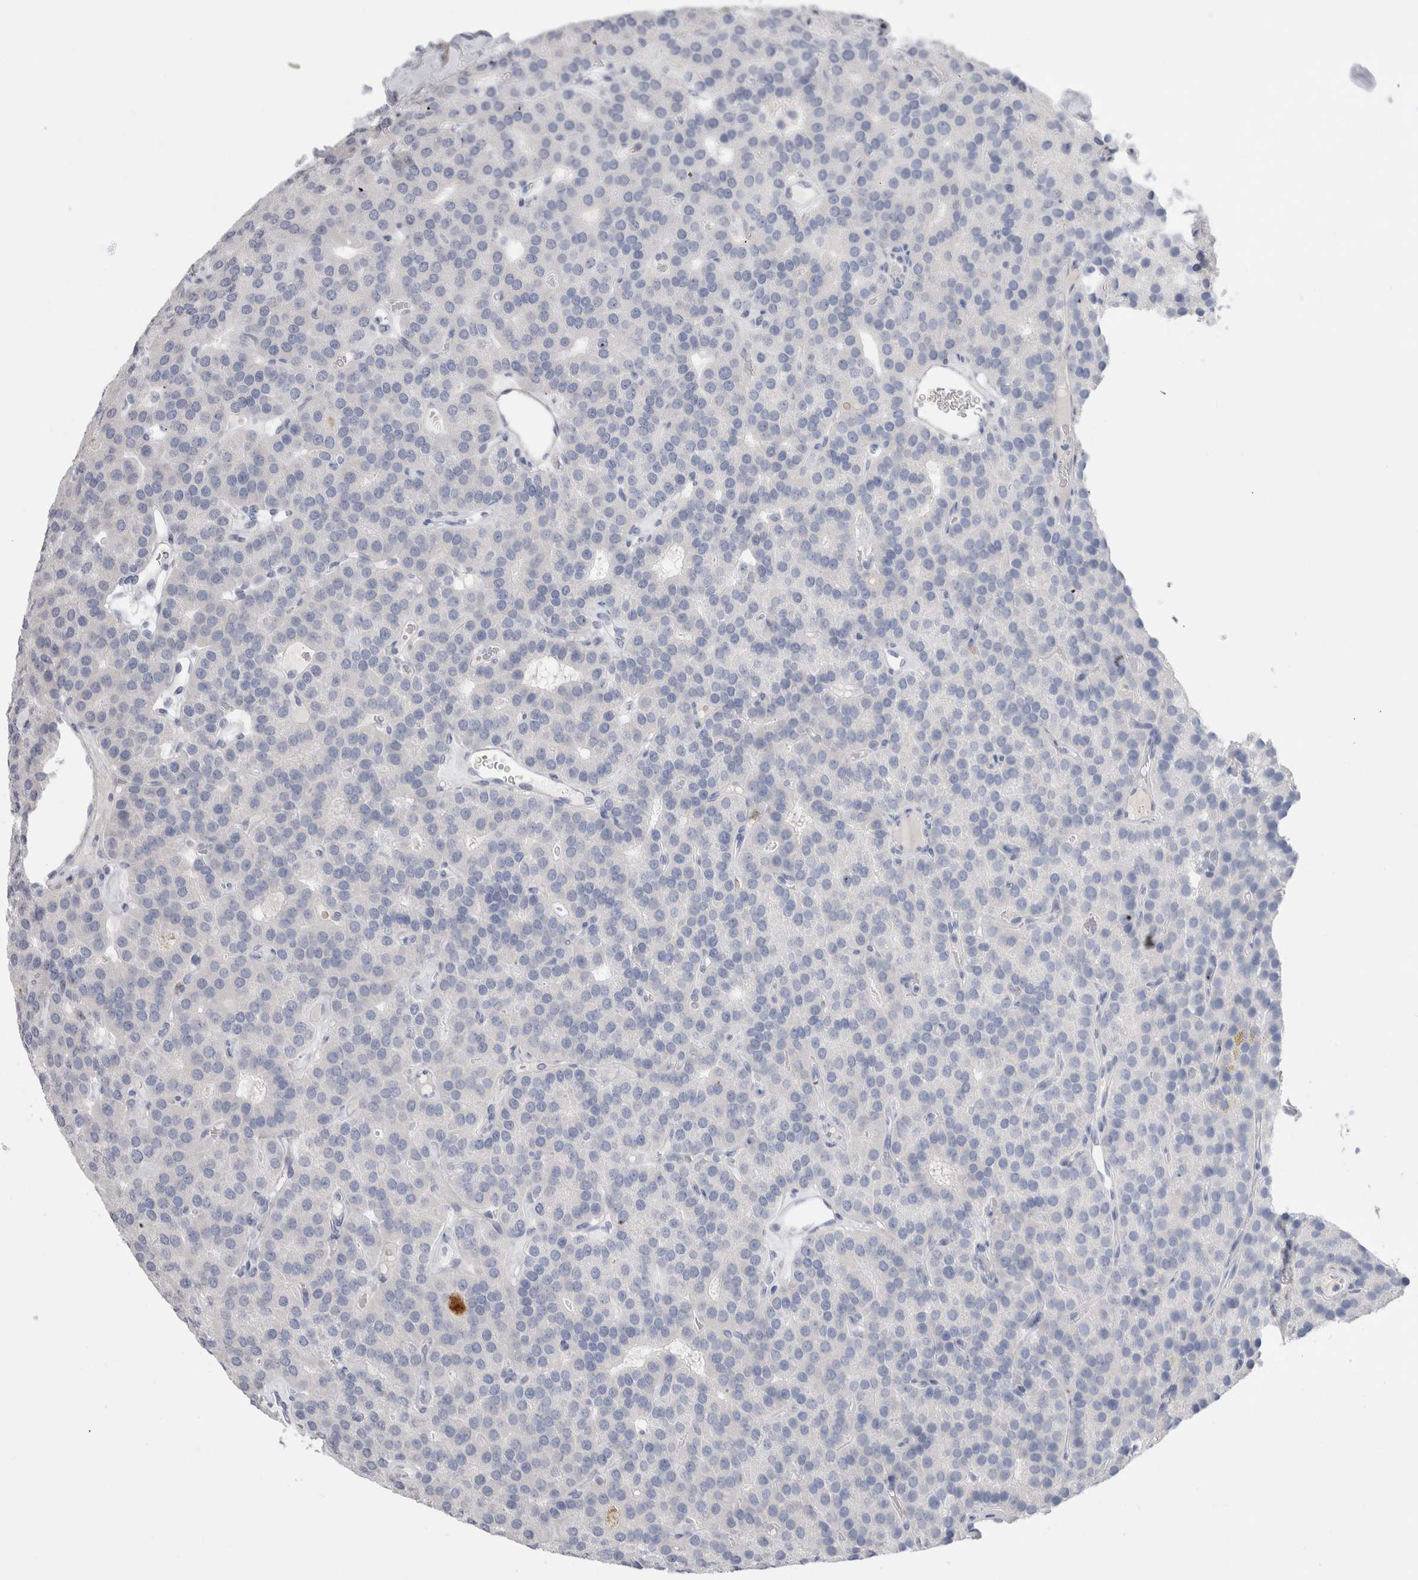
{"staining": {"intensity": "negative", "quantity": "none", "location": "none"}, "tissue": "parathyroid gland", "cell_type": "Glandular cells", "image_type": "normal", "snomed": [{"axis": "morphology", "description": "Normal tissue, NOS"}, {"axis": "morphology", "description": "Adenoma, NOS"}, {"axis": "topography", "description": "Parathyroid gland"}], "caption": "Immunohistochemistry micrograph of benign parathyroid gland: parathyroid gland stained with DAB (3,3'-diaminobenzidine) exhibits no significant protein positivity in glandular cells.", "gene": "CD38", "patient": {"sex": "female", "age": 86}}